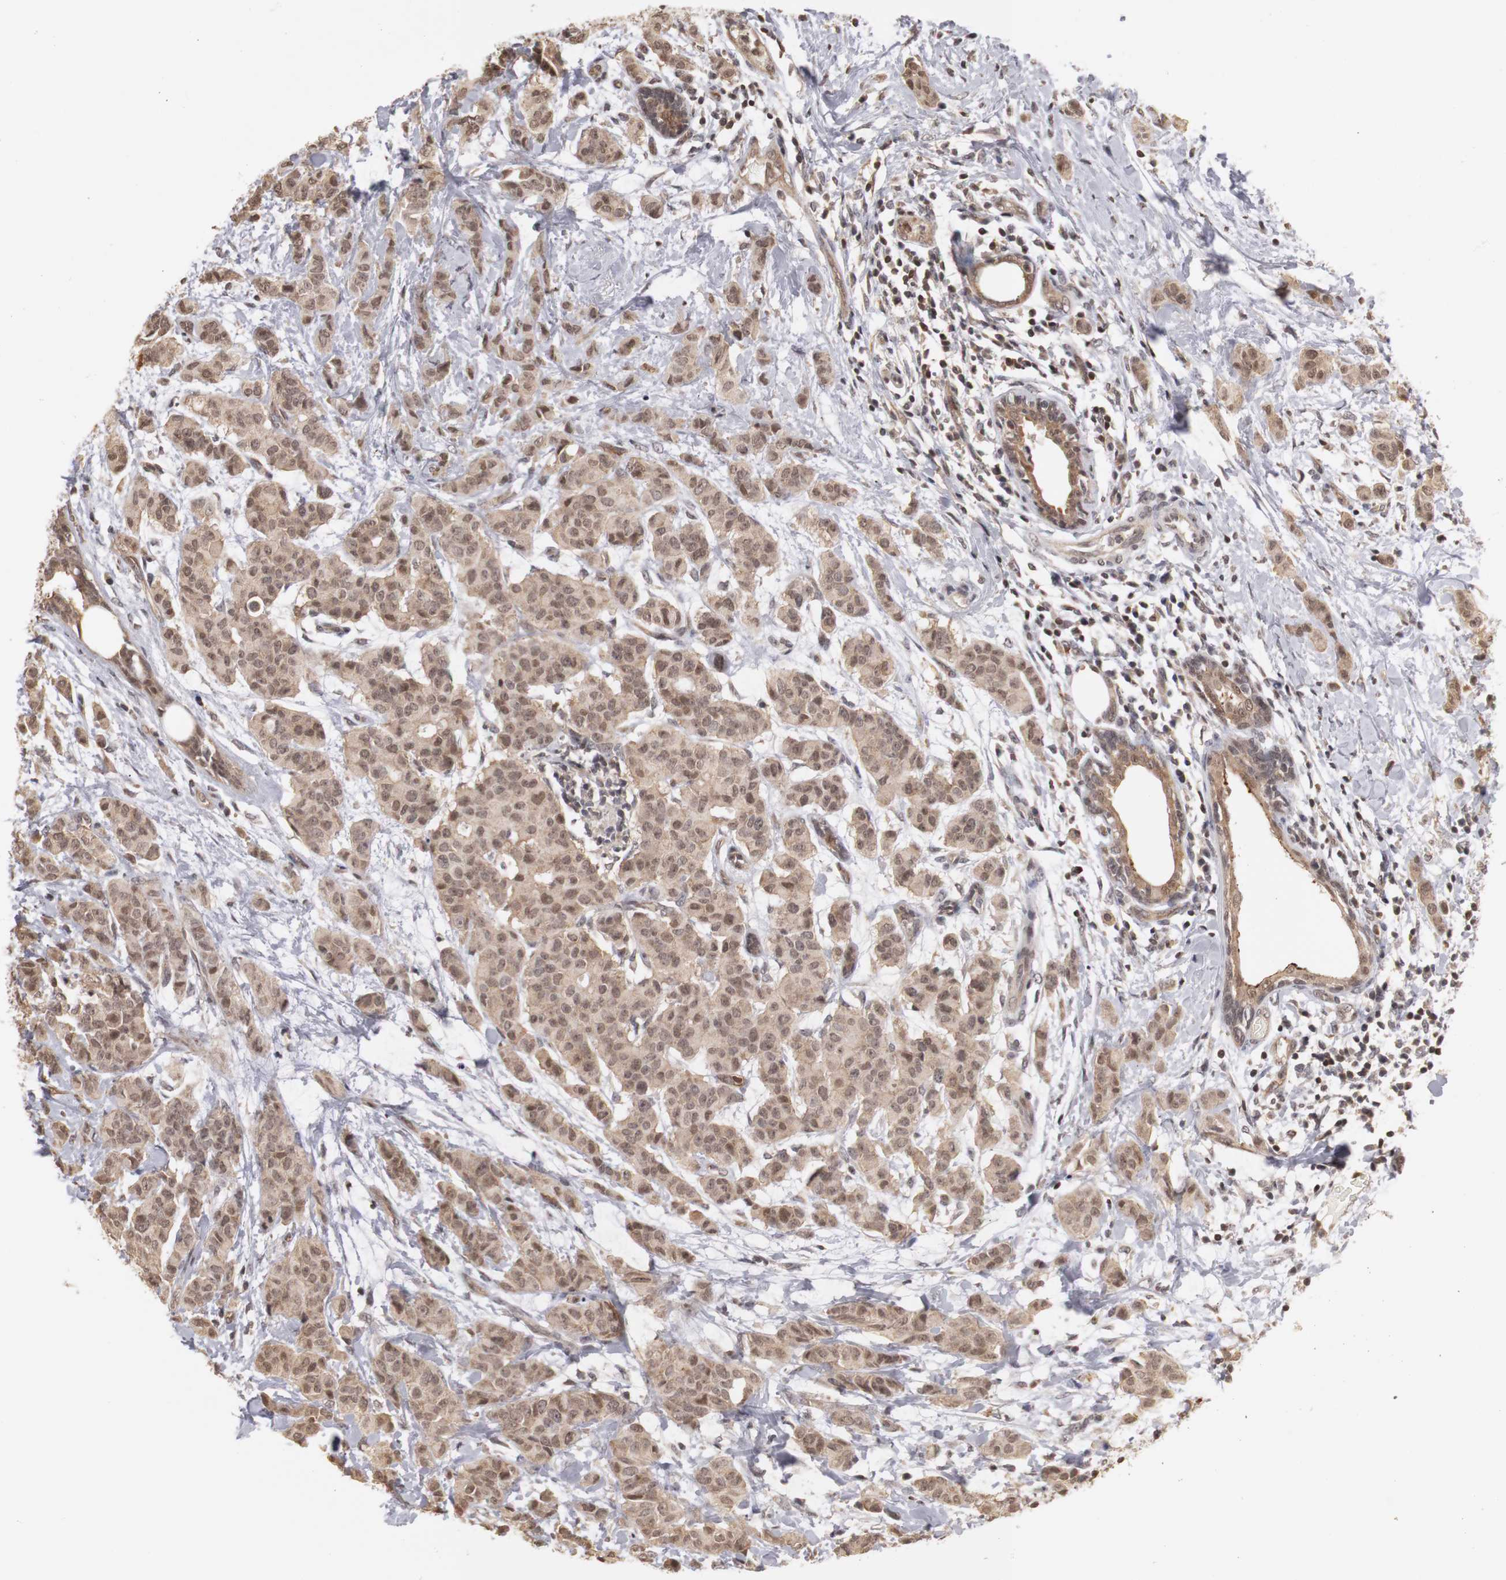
{"staining": {"intensity": "weak", "quantity": ">75%", "location": "cytoplasmic/membranous,nuclear"}, "tissue": "breast cancer", "cell_type": "Tumor cells", "image_type": "cancer", "snomed": [{"axis": "morphology", "description": "Duct carcinoma"}, {"axis": "topography", "description": "Breast"}], "caption": "Immunohistochemistry (DAB (3,3'-diaminobenzidine)) staining of breast infiltrating ductal carcinoma displays weak cytoplasmic/membranous and nuclear protein staining in approximately >75% of tumor cells.", "gene": "PLEKHA1", "patient": {"sex": "female", "age": 40}}